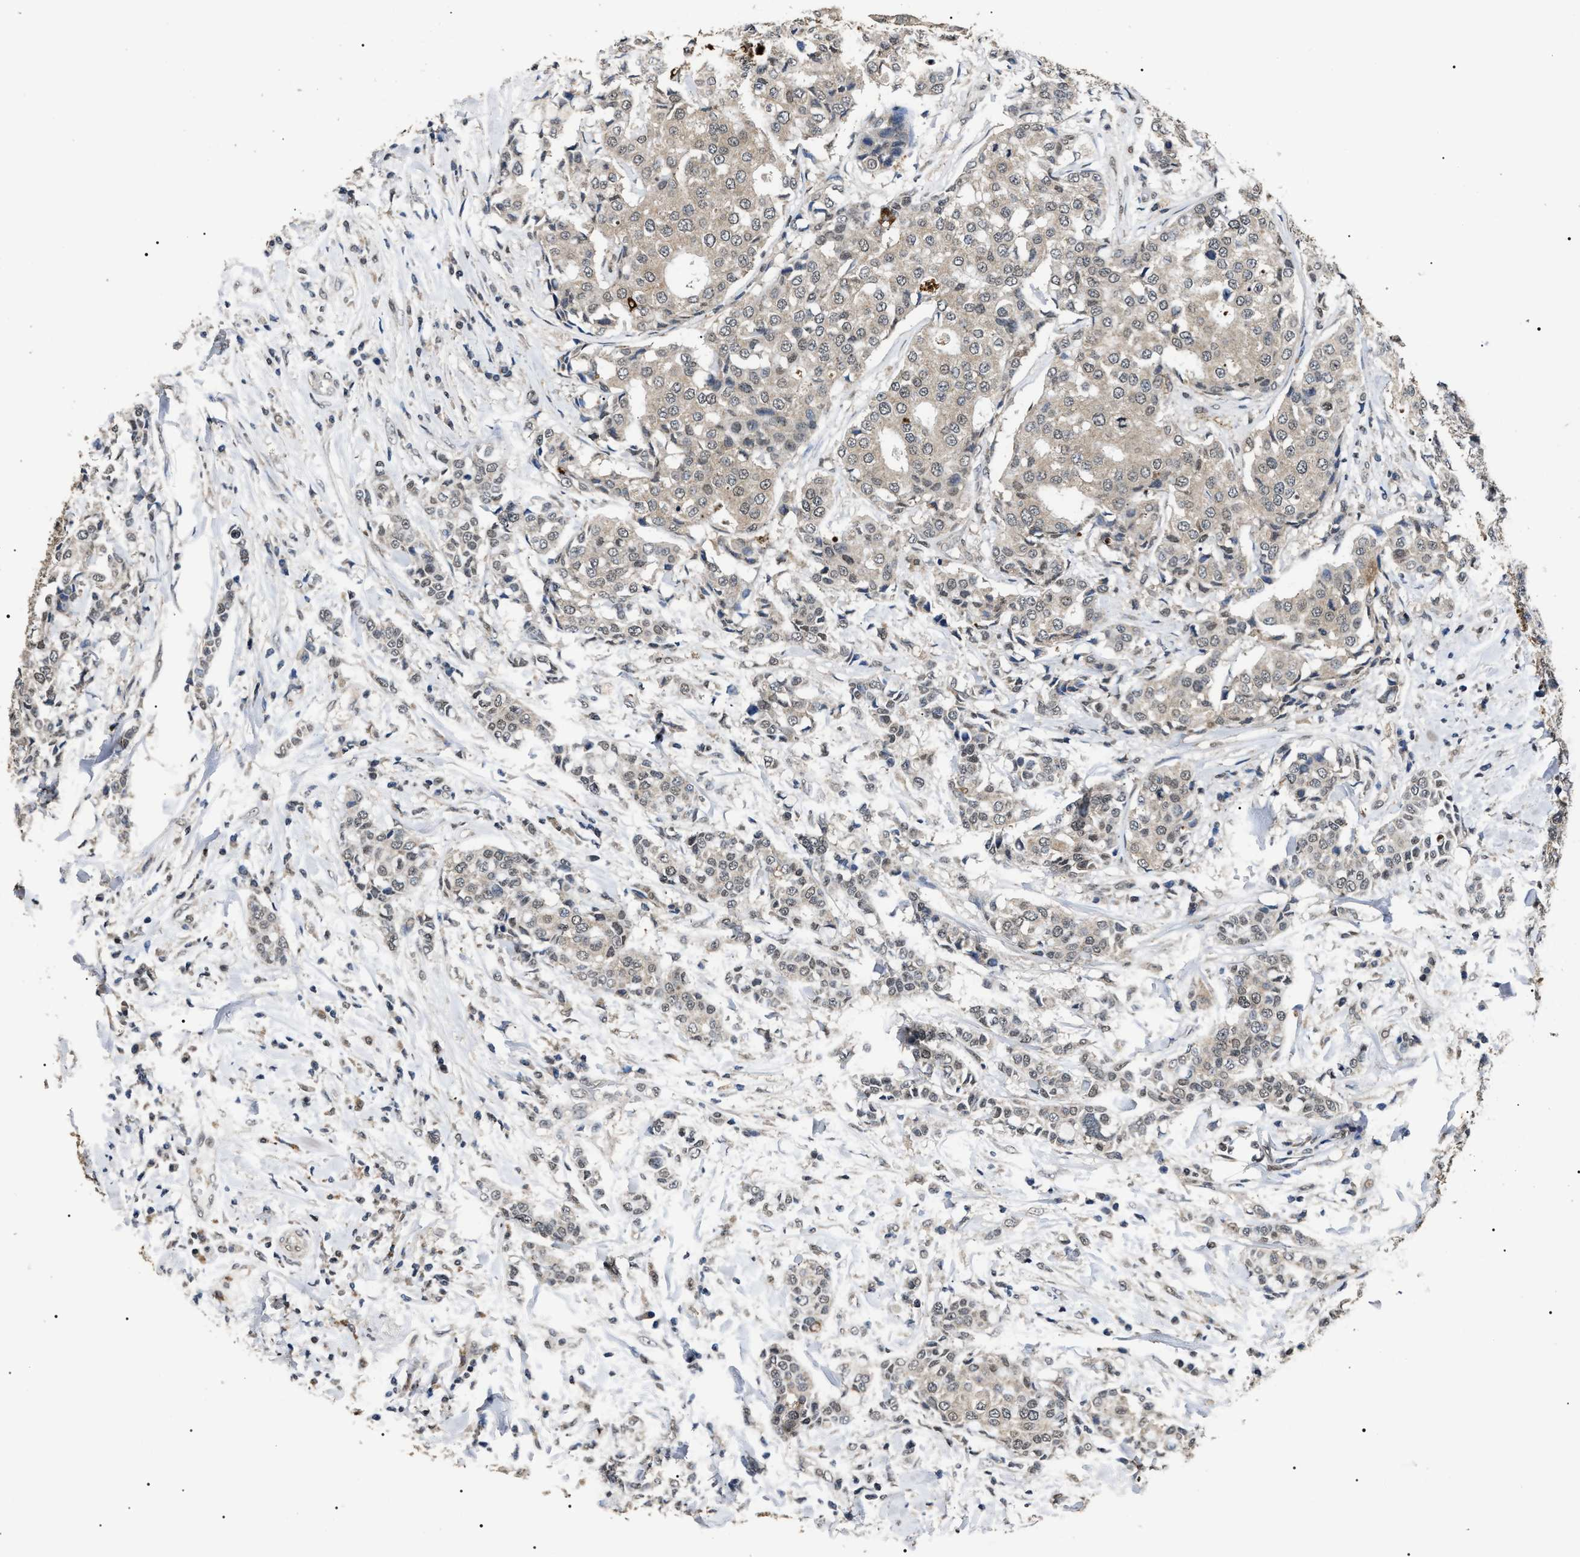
{"staining": {"intensity": "weak", "quantity": ">75%", "location": "cytoplasmic/membranous,nuclear"}, "tissue": "breast cancer", "cell_type": "Tumor cells", "image_type": "cancer", "snomed": [{"axis": "morphology", "description": "Duct carcinoma"}, {"axis": "topography", "description": "Breast"}], "caption": "Tumor cells show low levels of weak cytoplasmic/membranous and nuclear positivity in about >75% of cells in human intraductal carcinoma (breast).", "gene": "ANP32E", "patient": {"sex": "female", "age": 27}}